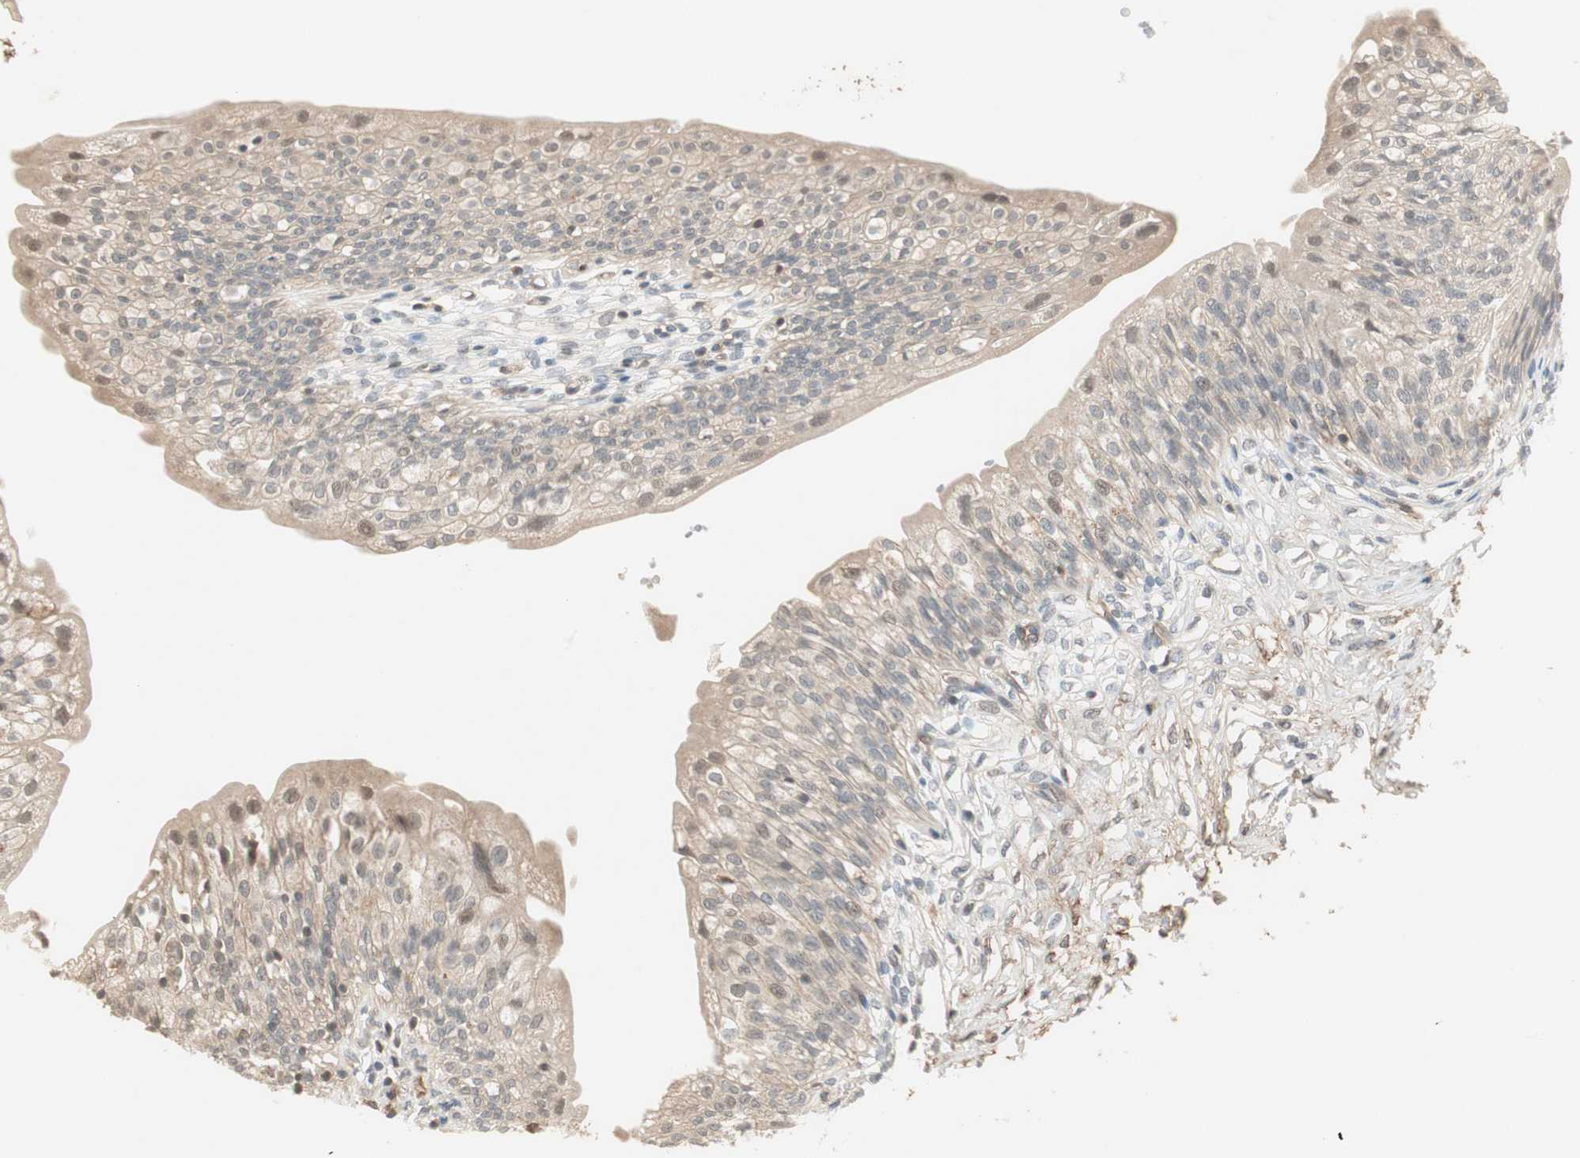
{"staining": {"intensity": "weak", "quantity": "<25%", "location": "nuclear"}, "tissue": "urinary bladder", "cell_type": "Urothelial cells", "image_type": "normal", "snomed": [{"axis": "morphology", "description": "Normal tissue, NOS"}, {"axis": "morphology", "description": "Inflammation, NOS"}, {"axis": "topography", "description": "Urinary bladder"}], "caption": "Urinary bladder was stained to show a protein in brown. There is no significant expression in urothelial cells. The staining was performed using DAB to visualize the protein expression in brown, while the nuclei were stained in blue with hematoxylin (Magnification: 20x).", "gene": "RNGTT", "patient": {"sex": "female", "age": 80}}